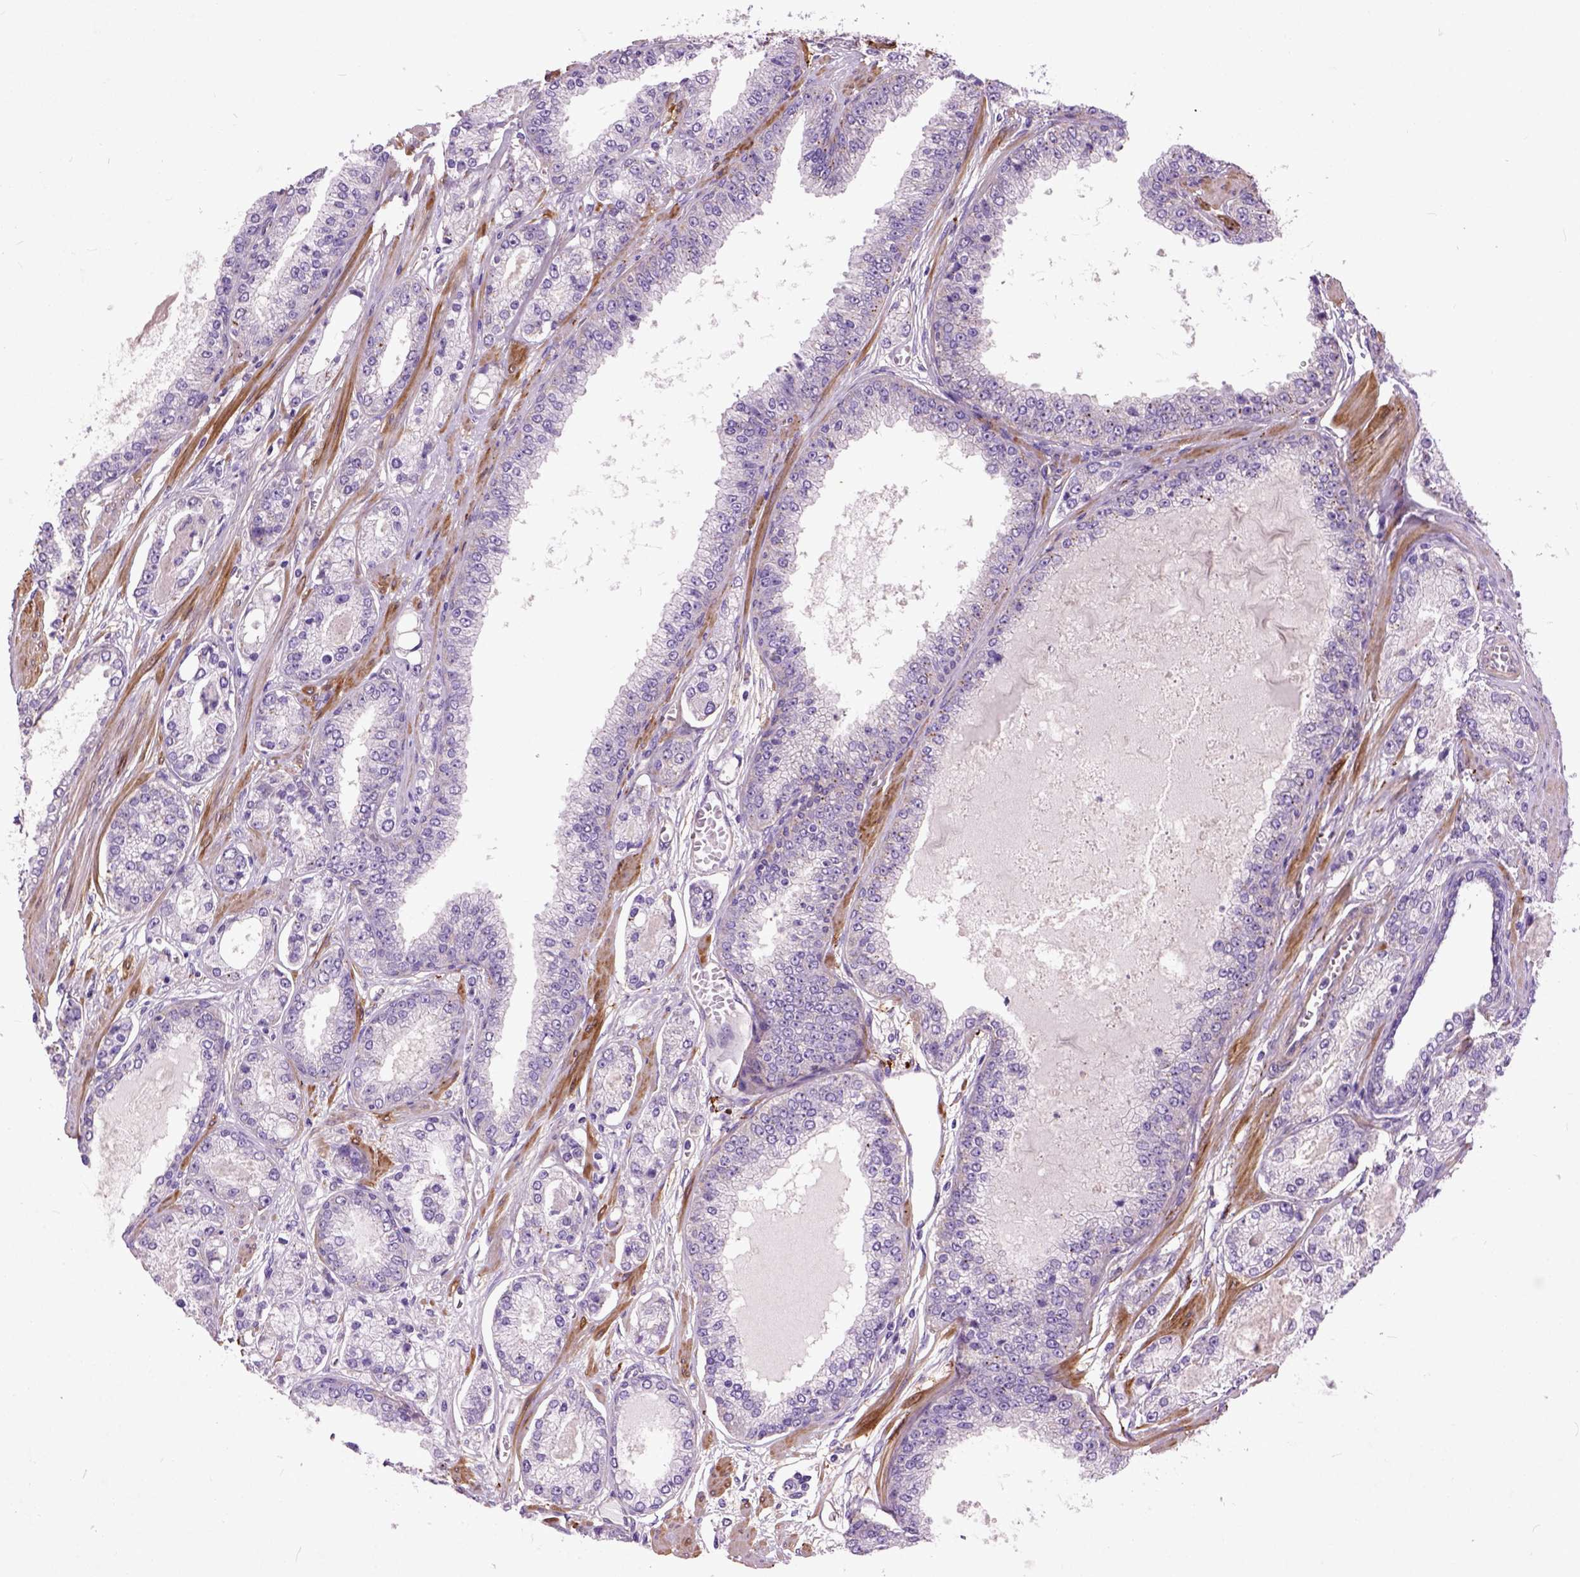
{"staining": {"intensity": "negative", "quantity": "none", "location": "none"}, "tissue": "prostate cancer", "cell_type": "Tumor cells", "image_type": "cancer", "snomed": [{"axis": "morphology", "description": "Adenocarcinoma, NOS"}, {"axis": "topography", "description": "Prostate"}], "caption": "Immunohistochemistry of human adenocarcinoma (prostate) exhibits no staining in tumor cells.", "gene": "MAPT", "patient": {"sex": "male", "age": 64}}